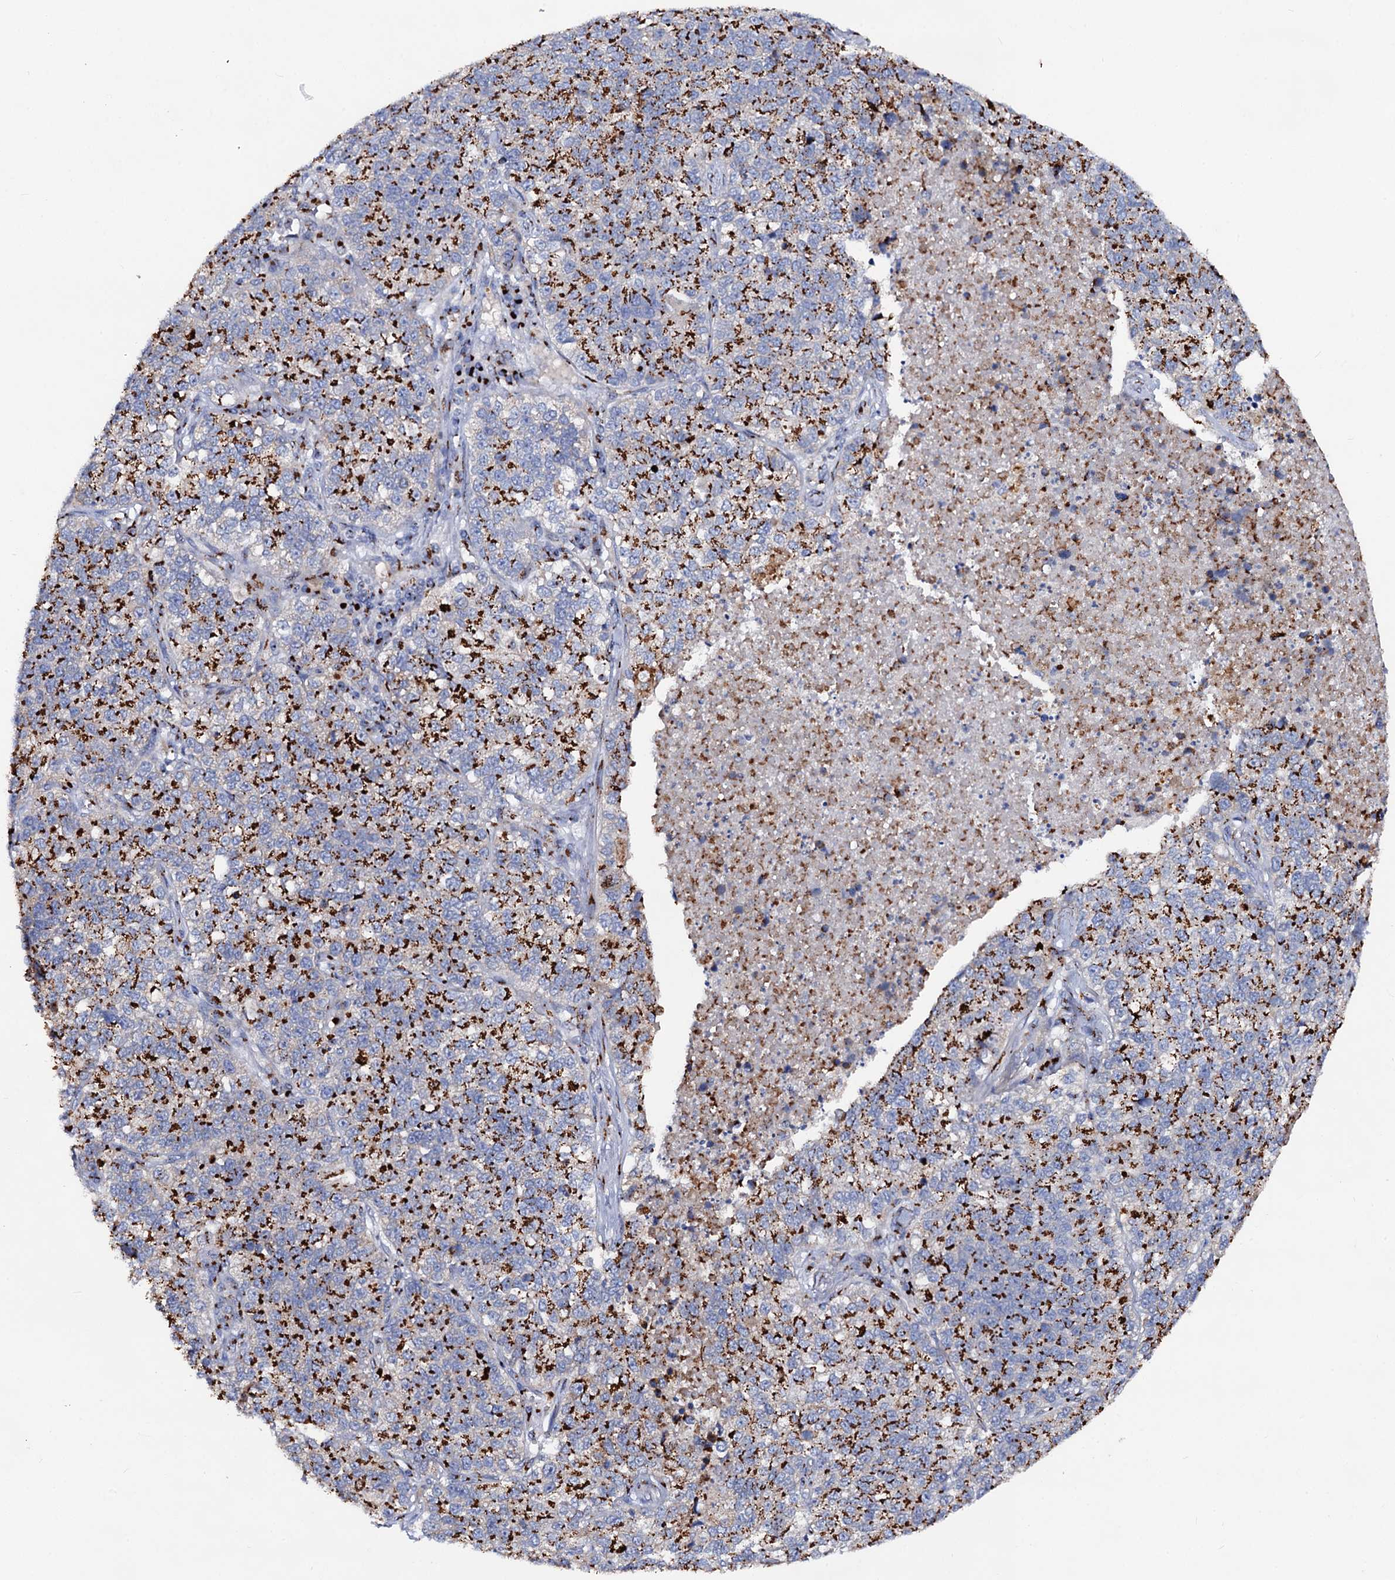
{"staining": {"intensity": "strong", "quantity": ">75%", "location": "cytoplasmic/membranous"}, "tissue": "lung cancer", "cell_type": "Tumor cells", "image_type": "cancer", "snomed": [{"axis": "morphology", "description": "Adenocarcinoma, NOS"}, {"axis": "topography", "description": "Lung"}], "caption": "Protein expression analysis of human lung cancer (adenocarcinoma) reveals strong cytoplasmic/membranous positivity in approximately >75% of tumor cells. (DAB (3,3'-diaminobenzidine) IHC with brightfield microscopy, high magnification).", "gene": "TM9SF3", "patient": {"sex": "male", "age": 49}}